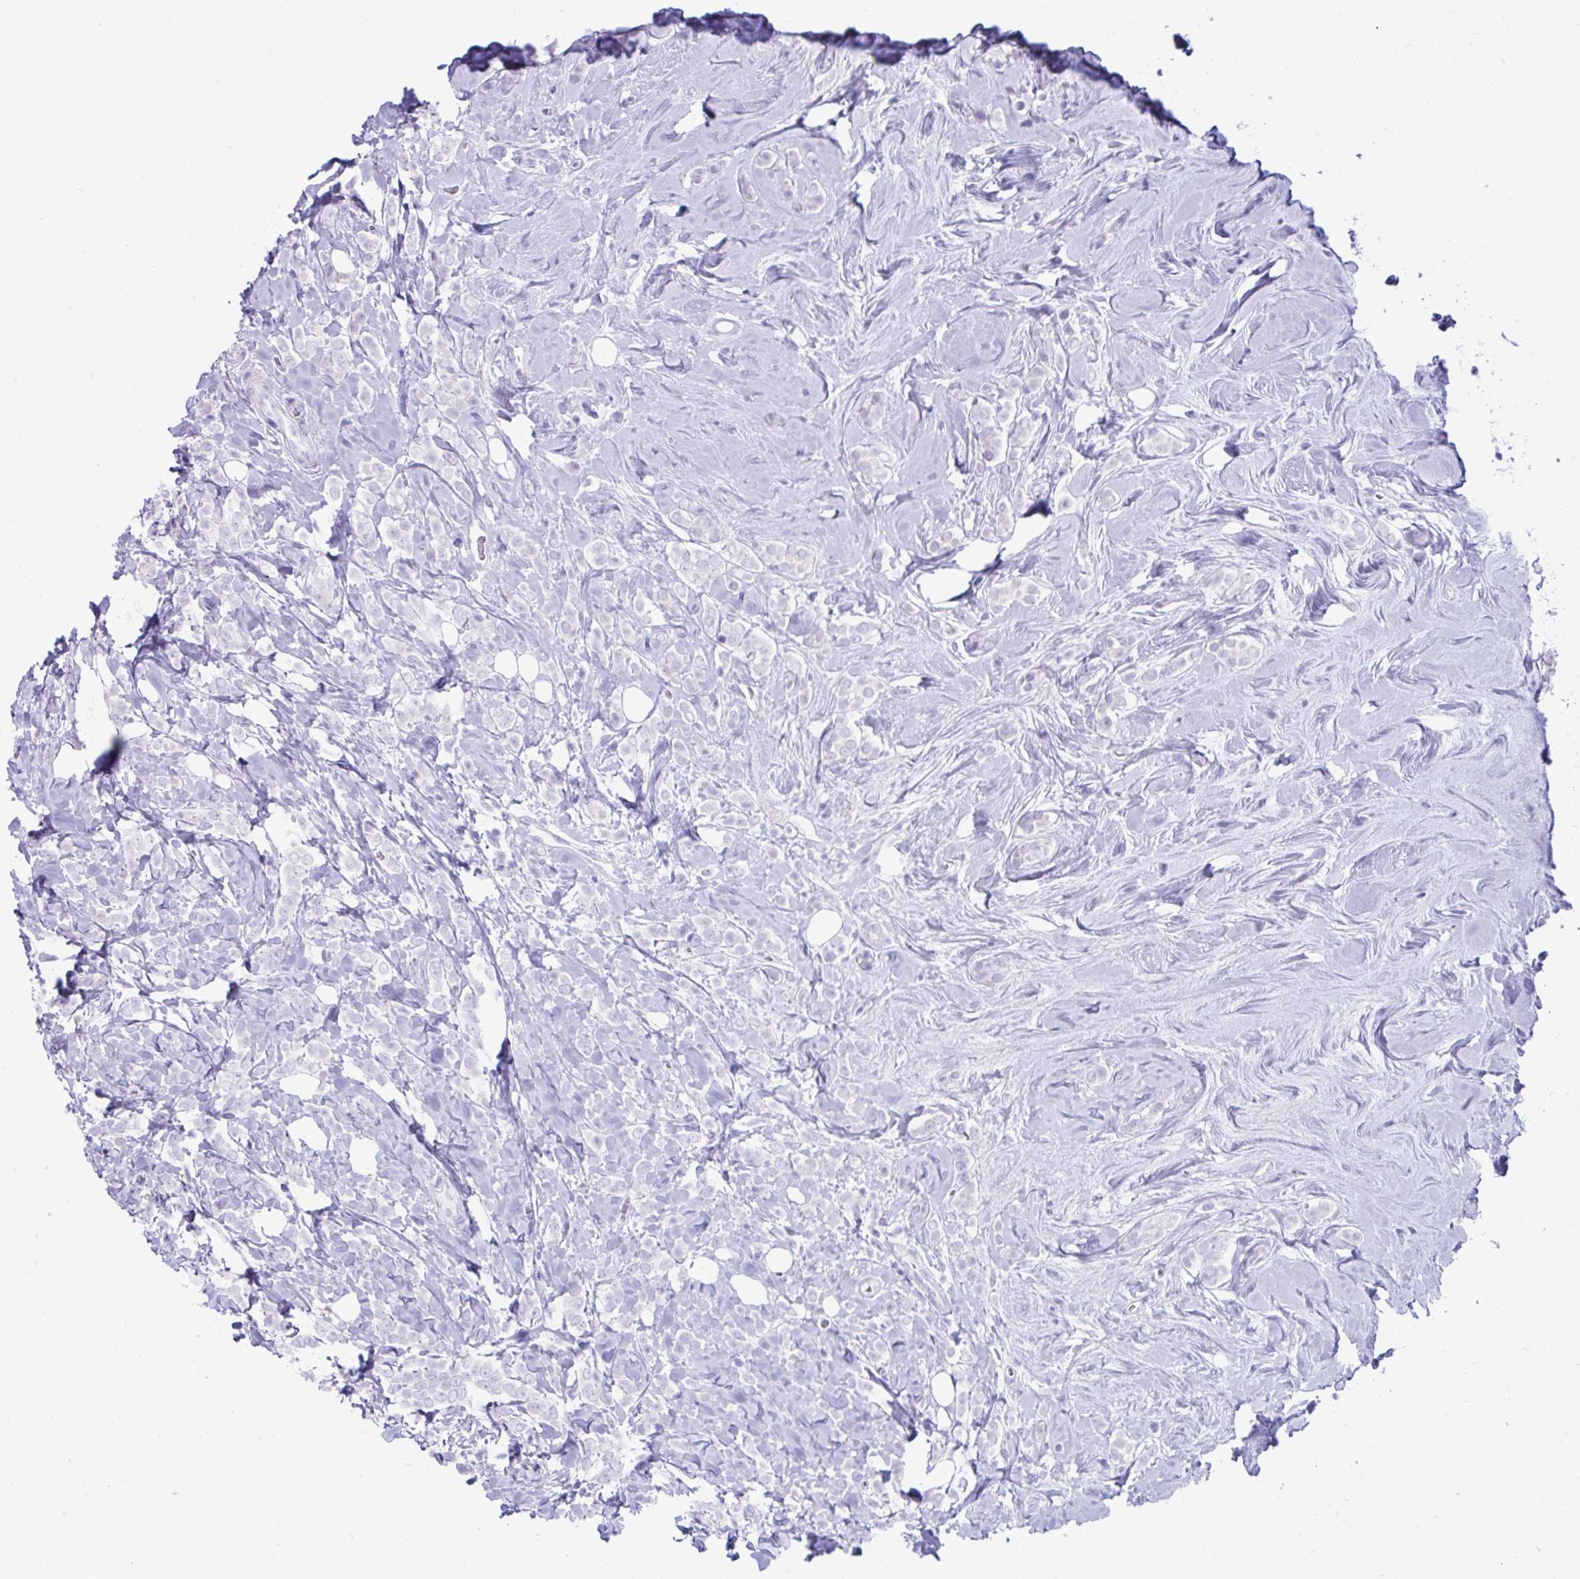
{"staining": {"intensity": "negative", "quantity": "none", "location": "none"}, "tissue": "breast cancer", "cell_type": "Tumor cells", "image_type": "cancer", "snomed": [{"axis": "morphology", "description": "Lobular carcinoma"}, {"axis": "topography", "description": "Breast"}], "caption": "This is an IHC image of lobular carcinoma (breast). There is no expression in tumor cells.", "gene": "PSCA", "patient": {"sex": "female", "age": 49}}